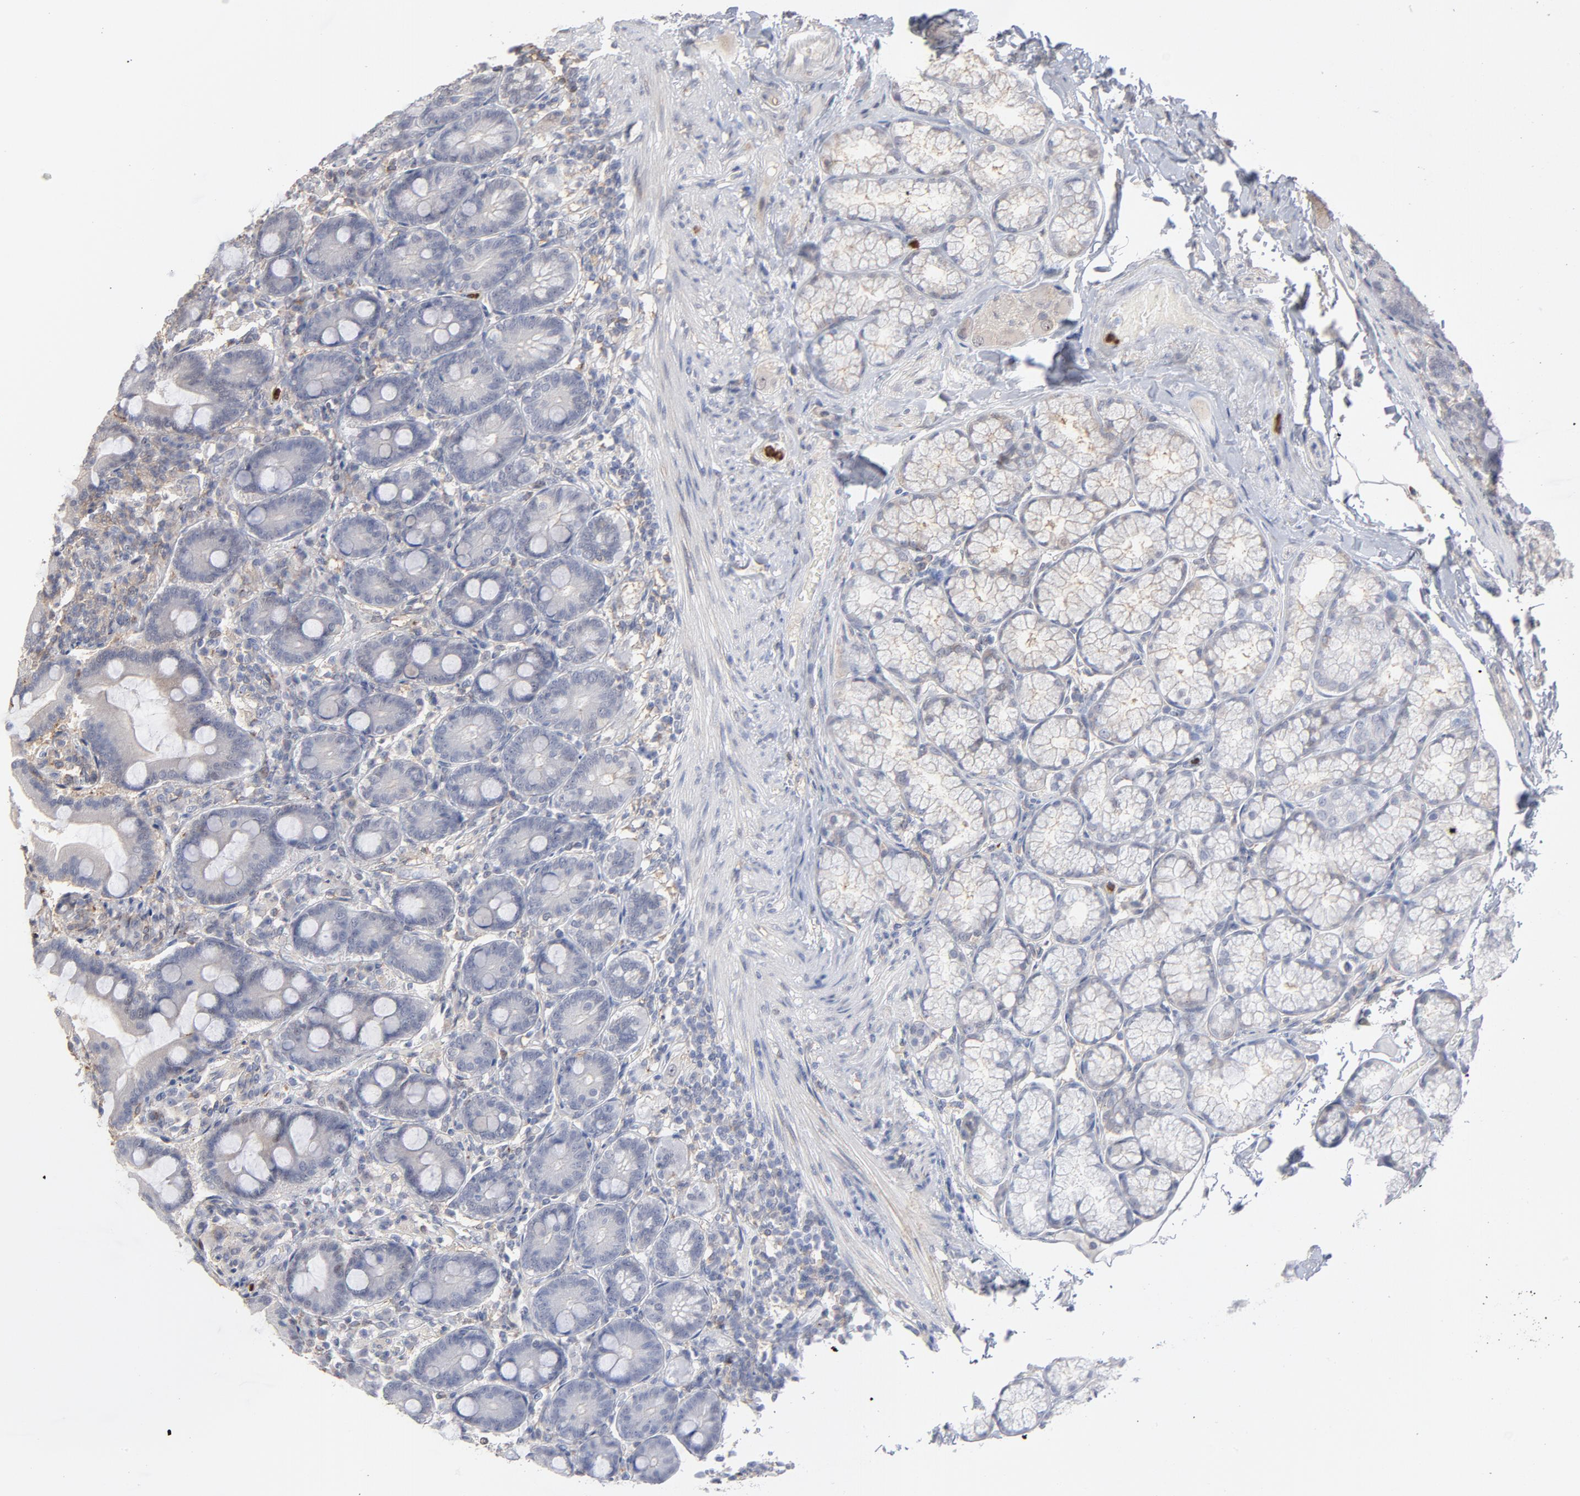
{"staining": {"intensity": "weak", "quantity": "25%-75%", "location": "cytoplasmic/membranous,nuclear"}, "tissue": "duodenum", "cell_type": "Glandular cells", "image_type": "normal", "snomed": [{"axis": "morphology", "description": "Normal tissue, NOS"}, {"axis": "topography", "description": "Duodenum"}], "caption": "Protein expression analysis of benign duodenum reveals weak cytoplasmic/membranous,nuclear staining in approximately 25%-75% of glandular cells.", "gene": "PNMA1", "patient": {"sex": "female", "age": 64}}